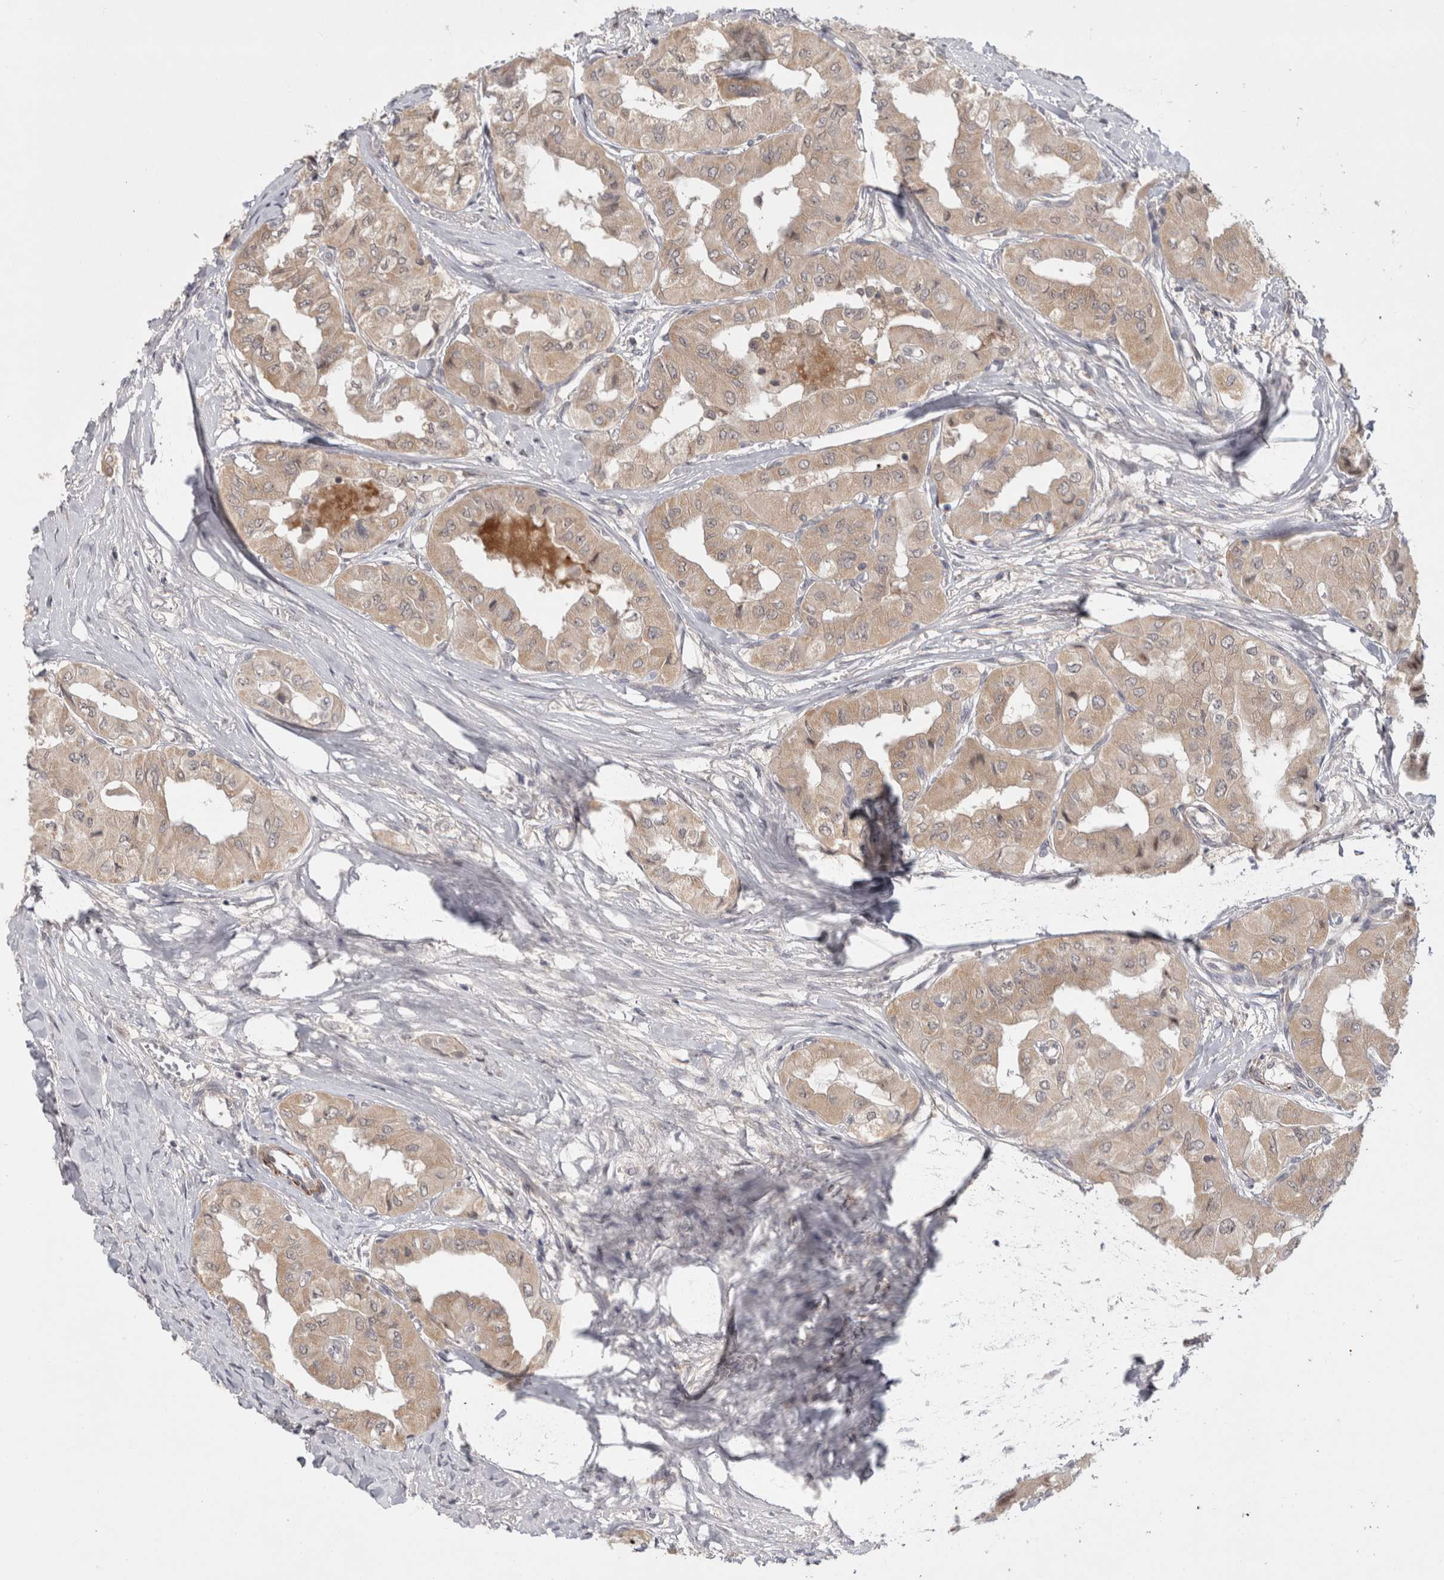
{"staining": {"intensity": "weak", "quantity": ">75%", "location": "cytoplasmic/membranous"}, "tissue": "thyroid cancer", "cell_type": "Tumor cells", "image_type": "cancer", "snomed": [{"axis": "morphology", "description": "Papillary adenocarcinoma, NOS"}, {"axis": "topography", "description": "Thyroid gland"}], "caption": "This is an image of immunohistochemistry (IHC) staining of thyroid papillary adenocarcinoma, which shows weak staining in the cytoplasmic/membranous of tumor cells.", "gene": "ZNF318", "patient": {"sex": "female", "age": 59}}